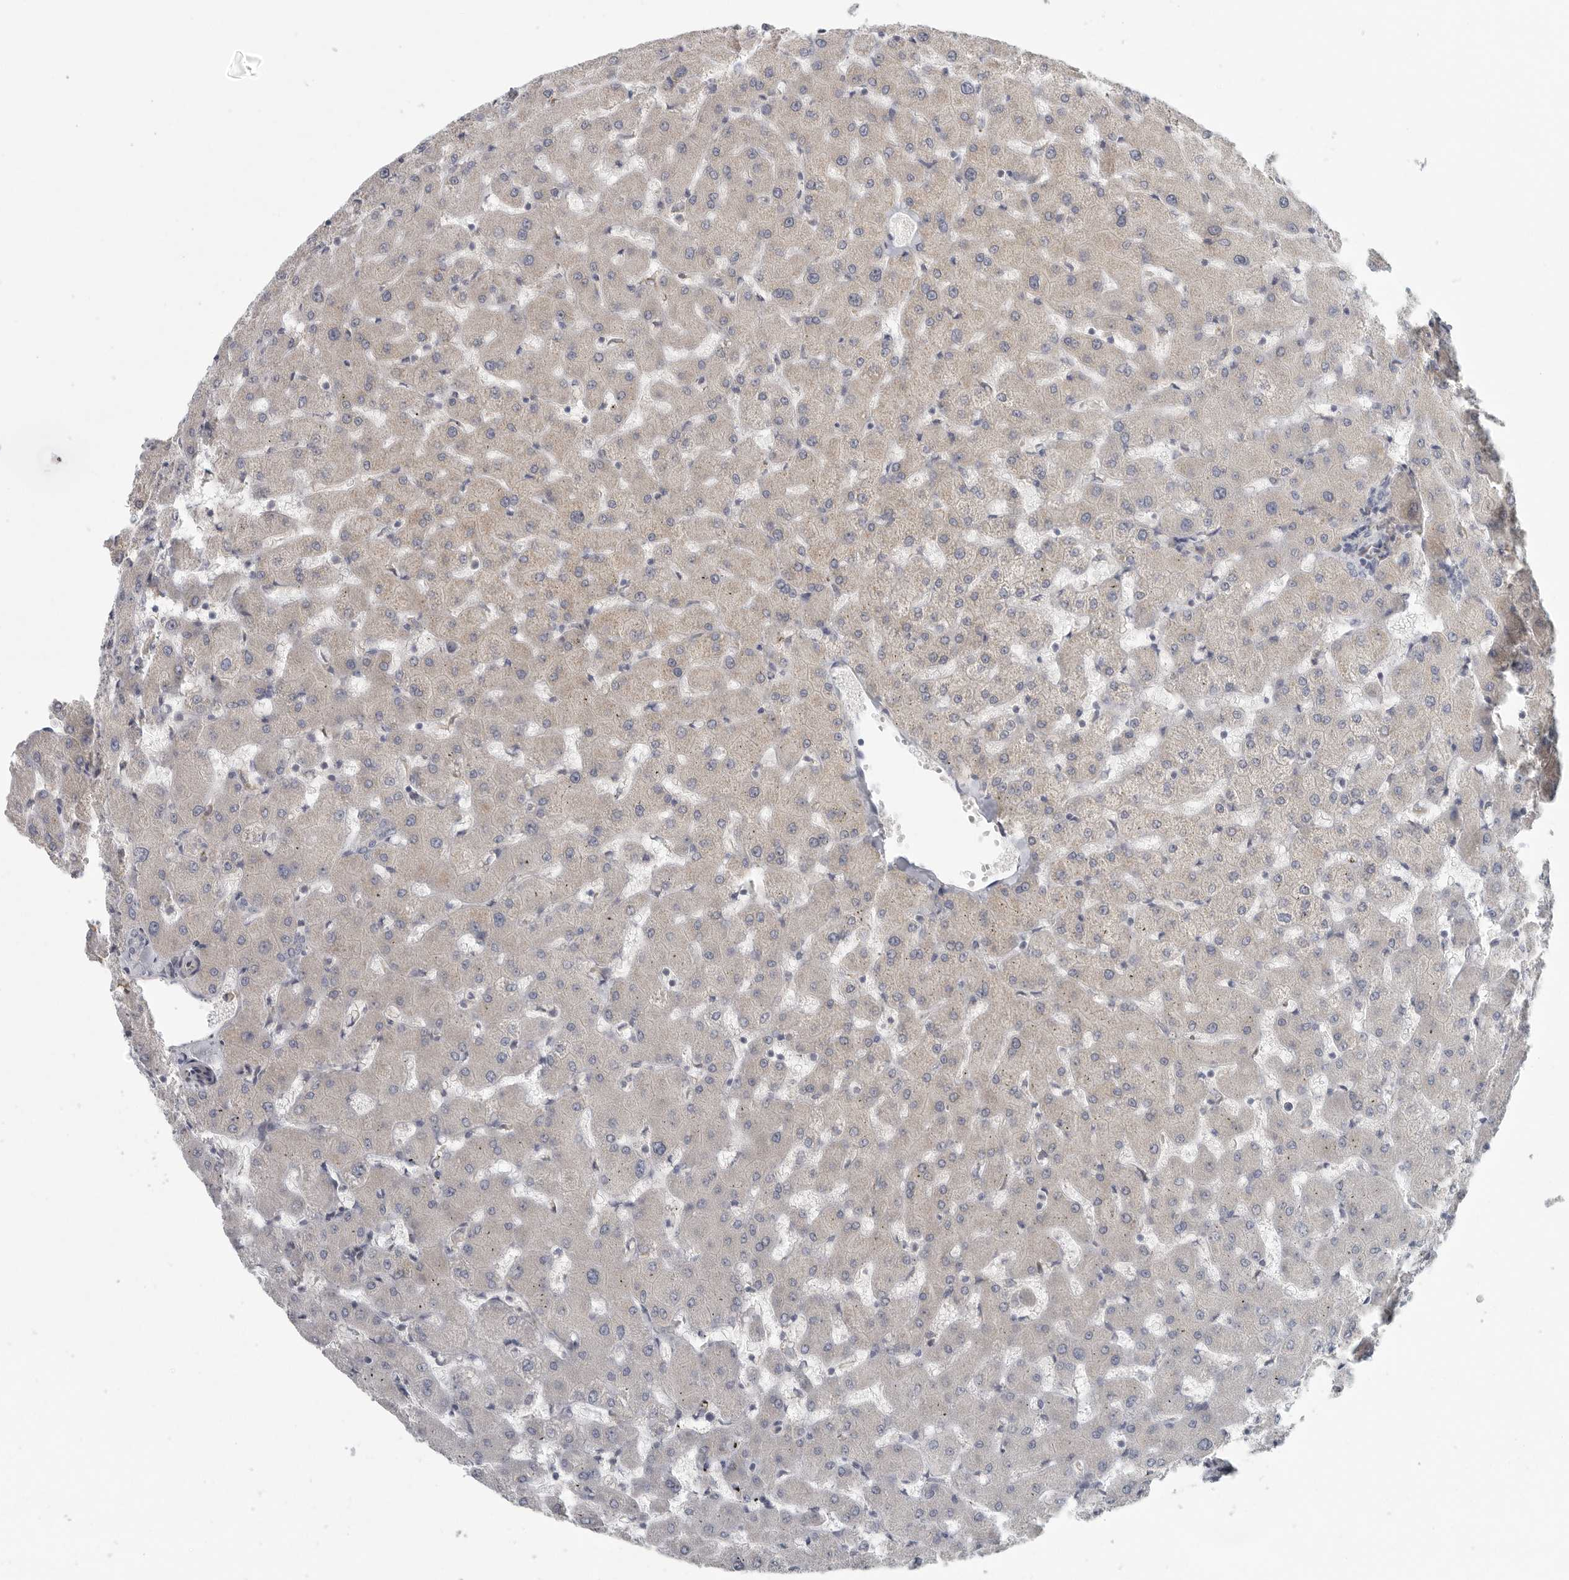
{"staining": {"intensity": "weak", "quantity": "25%-75%", "location": "cytoplasmic/membranous"}, "tissue": "liver", "cell_type": "Cholangiocytes", "image_type": "normal", "snomed": [{"axis": "morphology", "description": "Normal tissue, NOS"}, {"axis": "topography", "description": "Liver"}], "caption": "IHC (DAB) staining of normal liver displays weak cytoplasmic/membranous protein expression in about 25%-75% of cholangiocytes.", "gene": "BCAP29", "patient": {"sex": "female", "age": 63}}